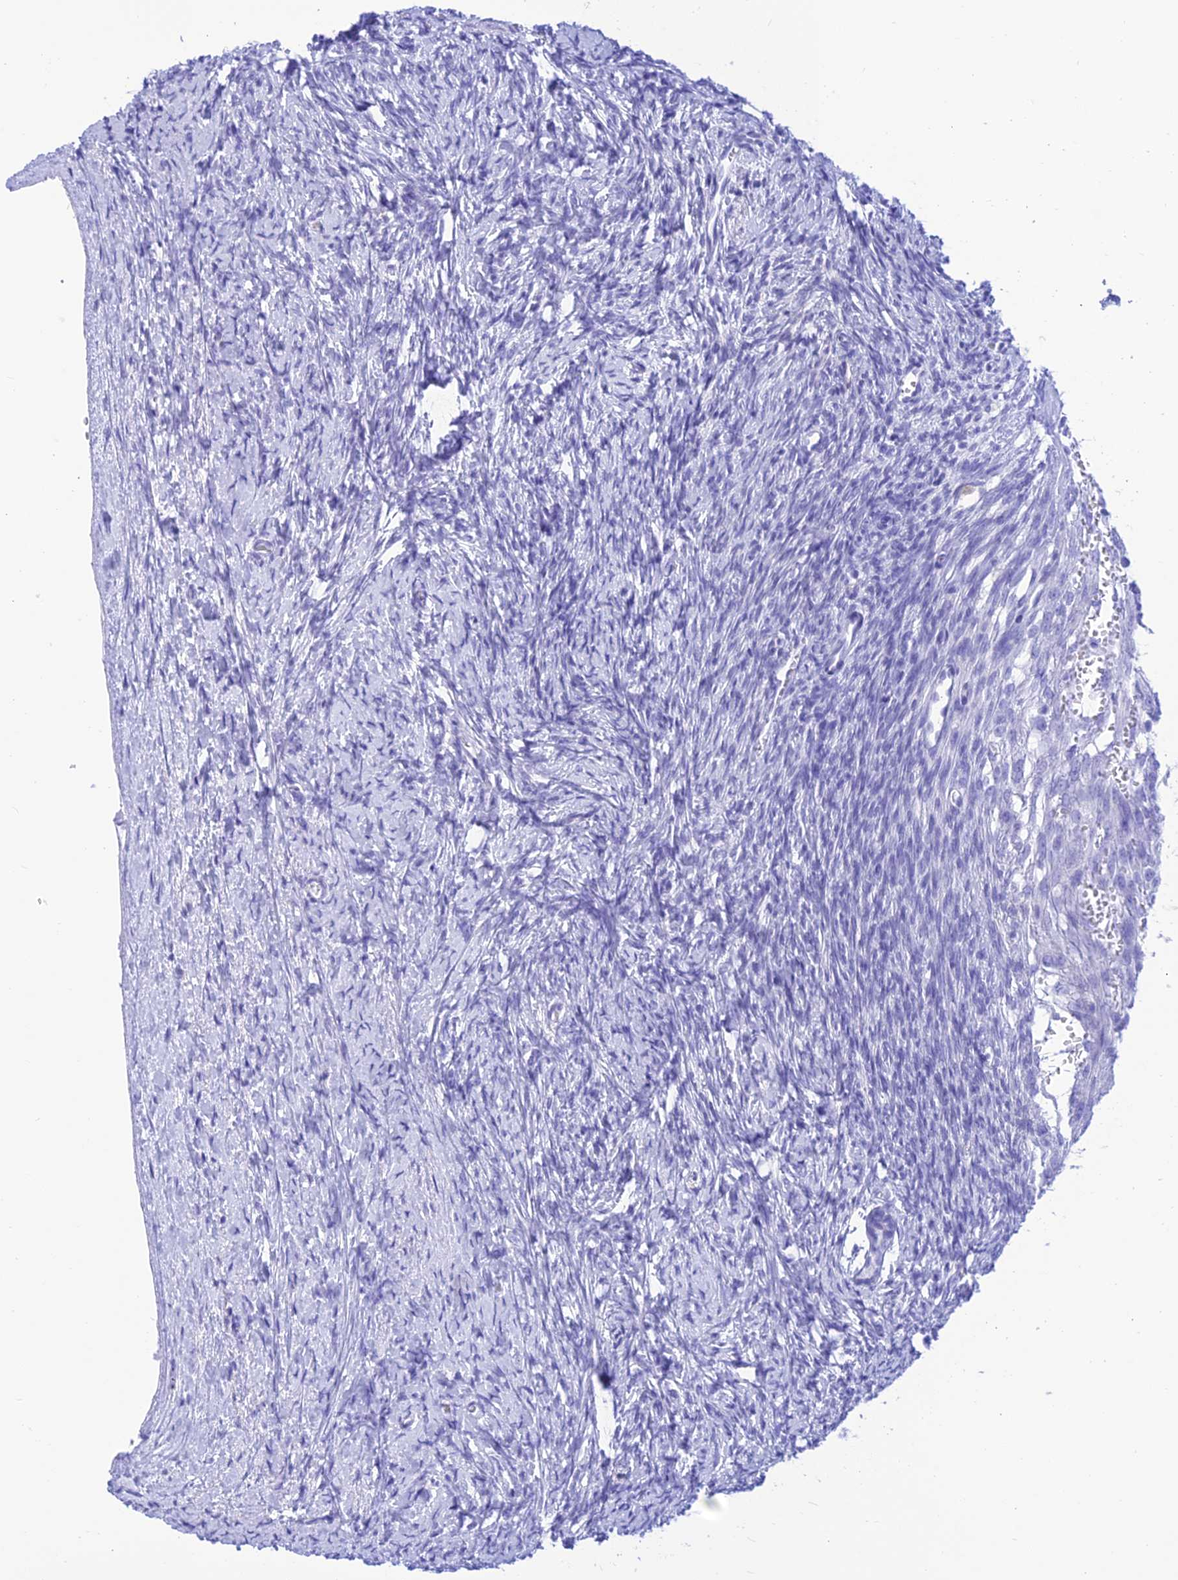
{"staining": {"intensity": "negative", "quantity": "none", "location": "none"}, "tissue": "ovary", "cell_type": "Ovarian stroma cells", "image_type": "normal", "snomed": [{"axis": "morphology", "description": "Normal tissue, NOS"}, {"axis": "morphology", "description": "Developmental malformation"}, {"axis": "topography", "description": "Ovary"}], "caption": "This is an immunohistochemistry image of unremarkable ovary. There is no positivity in ovarian stroma cells.", "gene": "PRNP", "patient": {"sex": "female", "age": 39}}